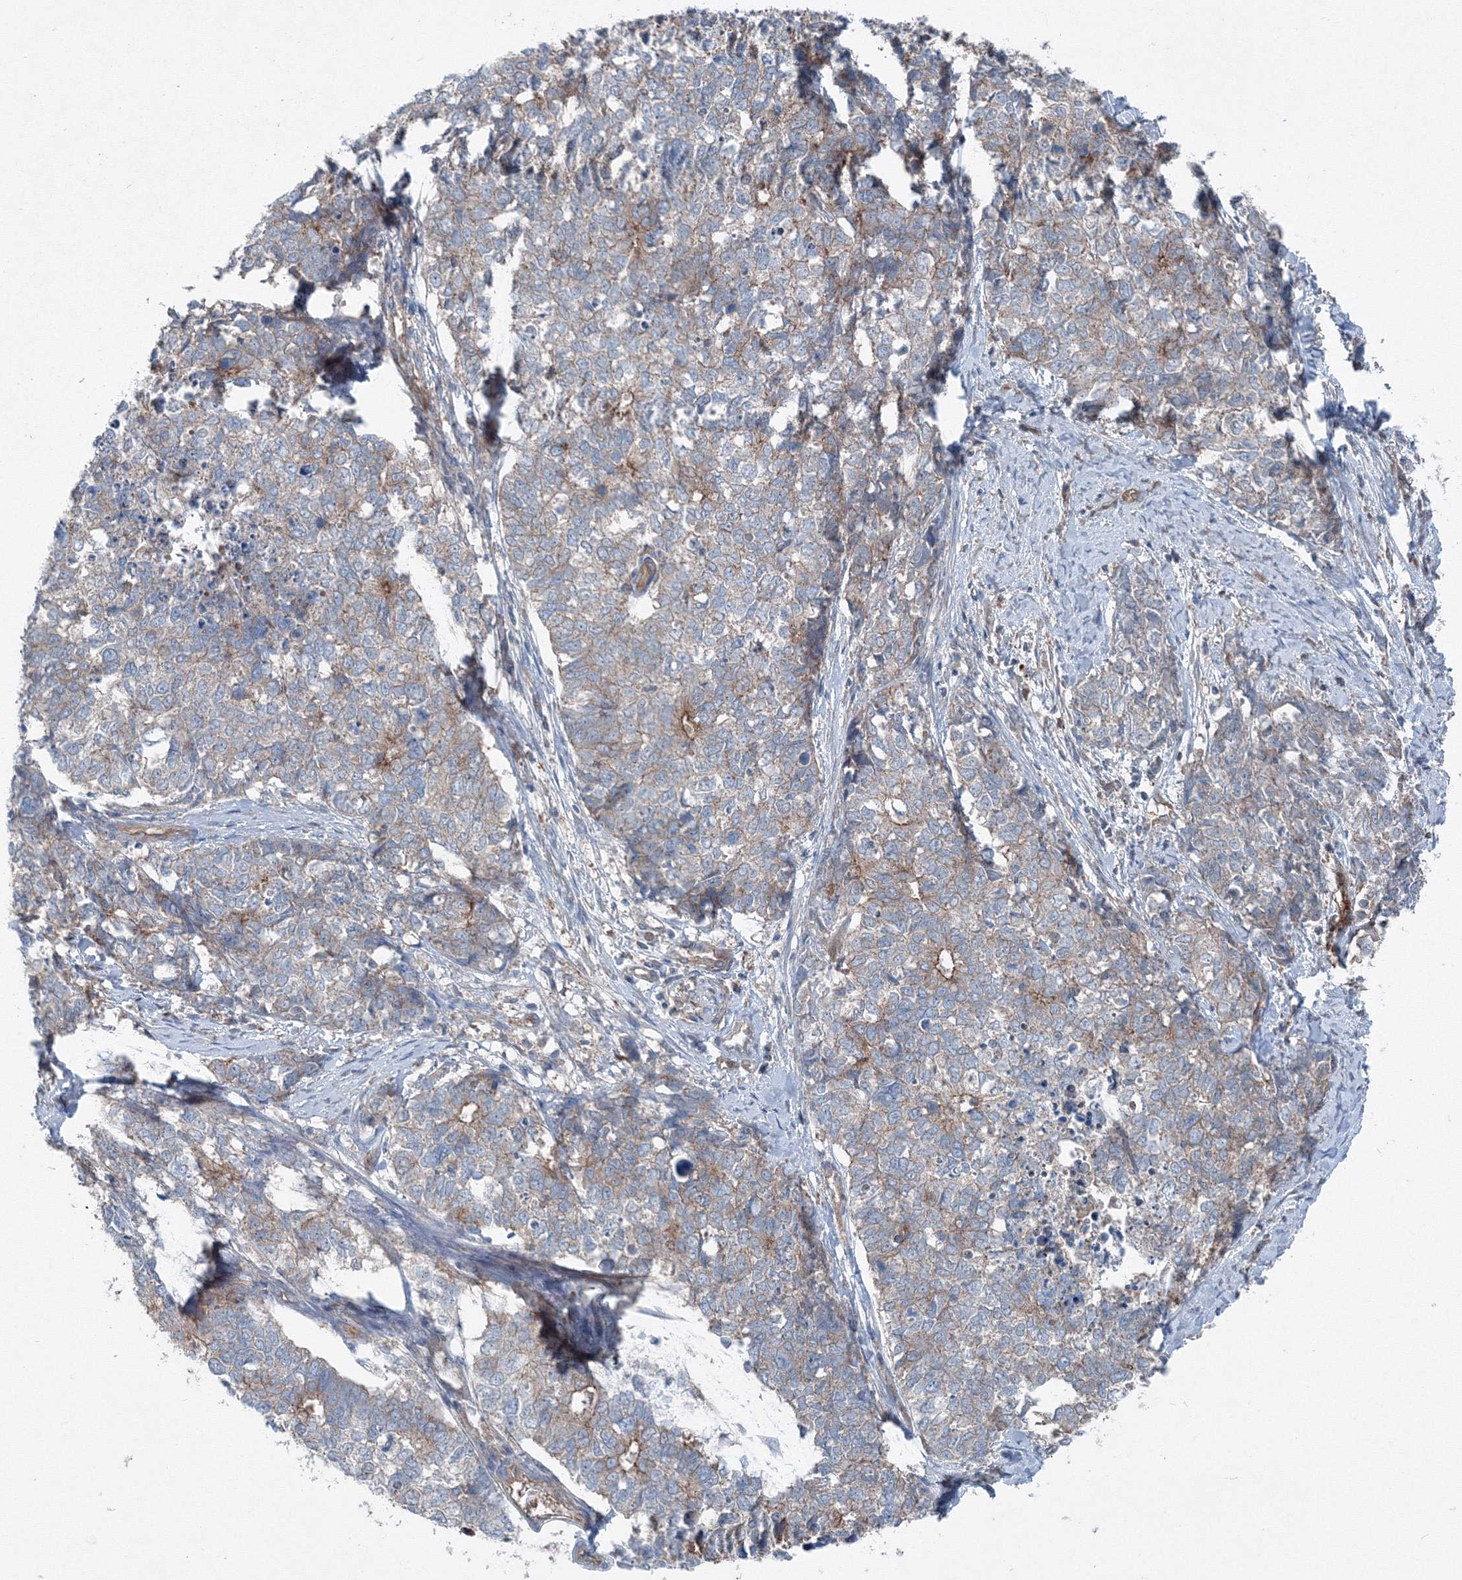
{"staining": {"intensity": "moderate", "quantity": "25%-75%", "location": "cytoplasmic/membranous"}, "tissue": "cervical cancer", "cell_type": "Tumor cells", "image_type": "cancer", "snomed": [{"axis": "morphology", "description": "Squamous cell carcinoma, NOS"}, {"axis": "topography", "description": "Cervix"}], "caption": "DAB immunohistochemical staining of cervical squamous cell carcinoma demonstrates moderate cytoplasmic/membranous protein positivity in approximately 25%-75% of tumor cells.", "gene": "TPRKB", "patient": {"sex": "female", "age": 63}}